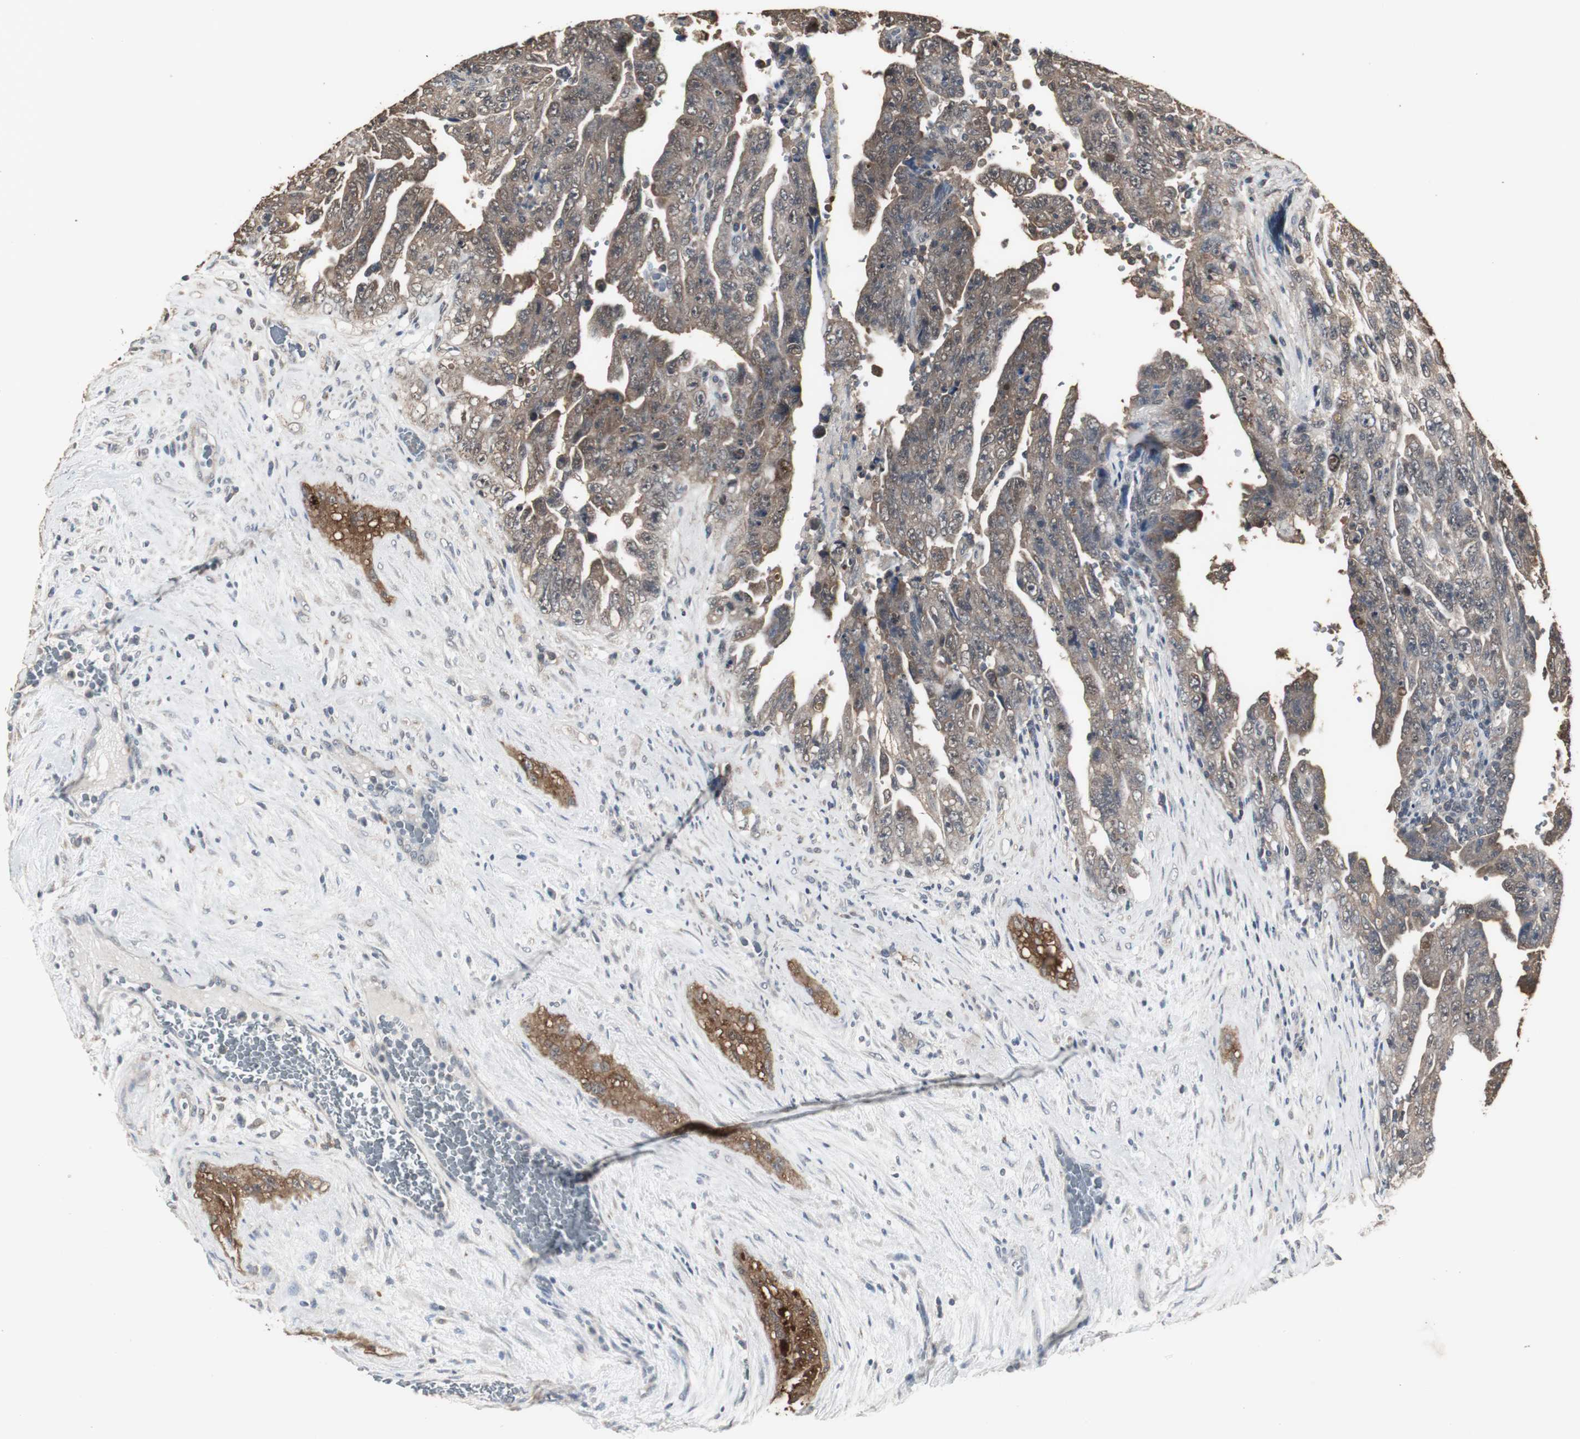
{"staining": {"intensity": "moderate", "quantity": "25%-75%", "location": "cytoplasmic/membranous"}, "tissue": "testis cancer", "cell_type": "Tumor cells", "image_type": "cancer", "snomed": [{"axis": "morphology", "description": "Carcinoma, Embryonal, NOS"}, {"axis": "topography", "description": "Testis"}], "caption": "Brown immunohistochemical staining in human testis cancer displays moderate cytoplasmic/membranous positivity in about 25%-75% of tumor cells. (DAB IHC with brightfield microscopy, high magnification).", "gene": "HPRT1", "patient": {"sex": "male", "age": 28}}